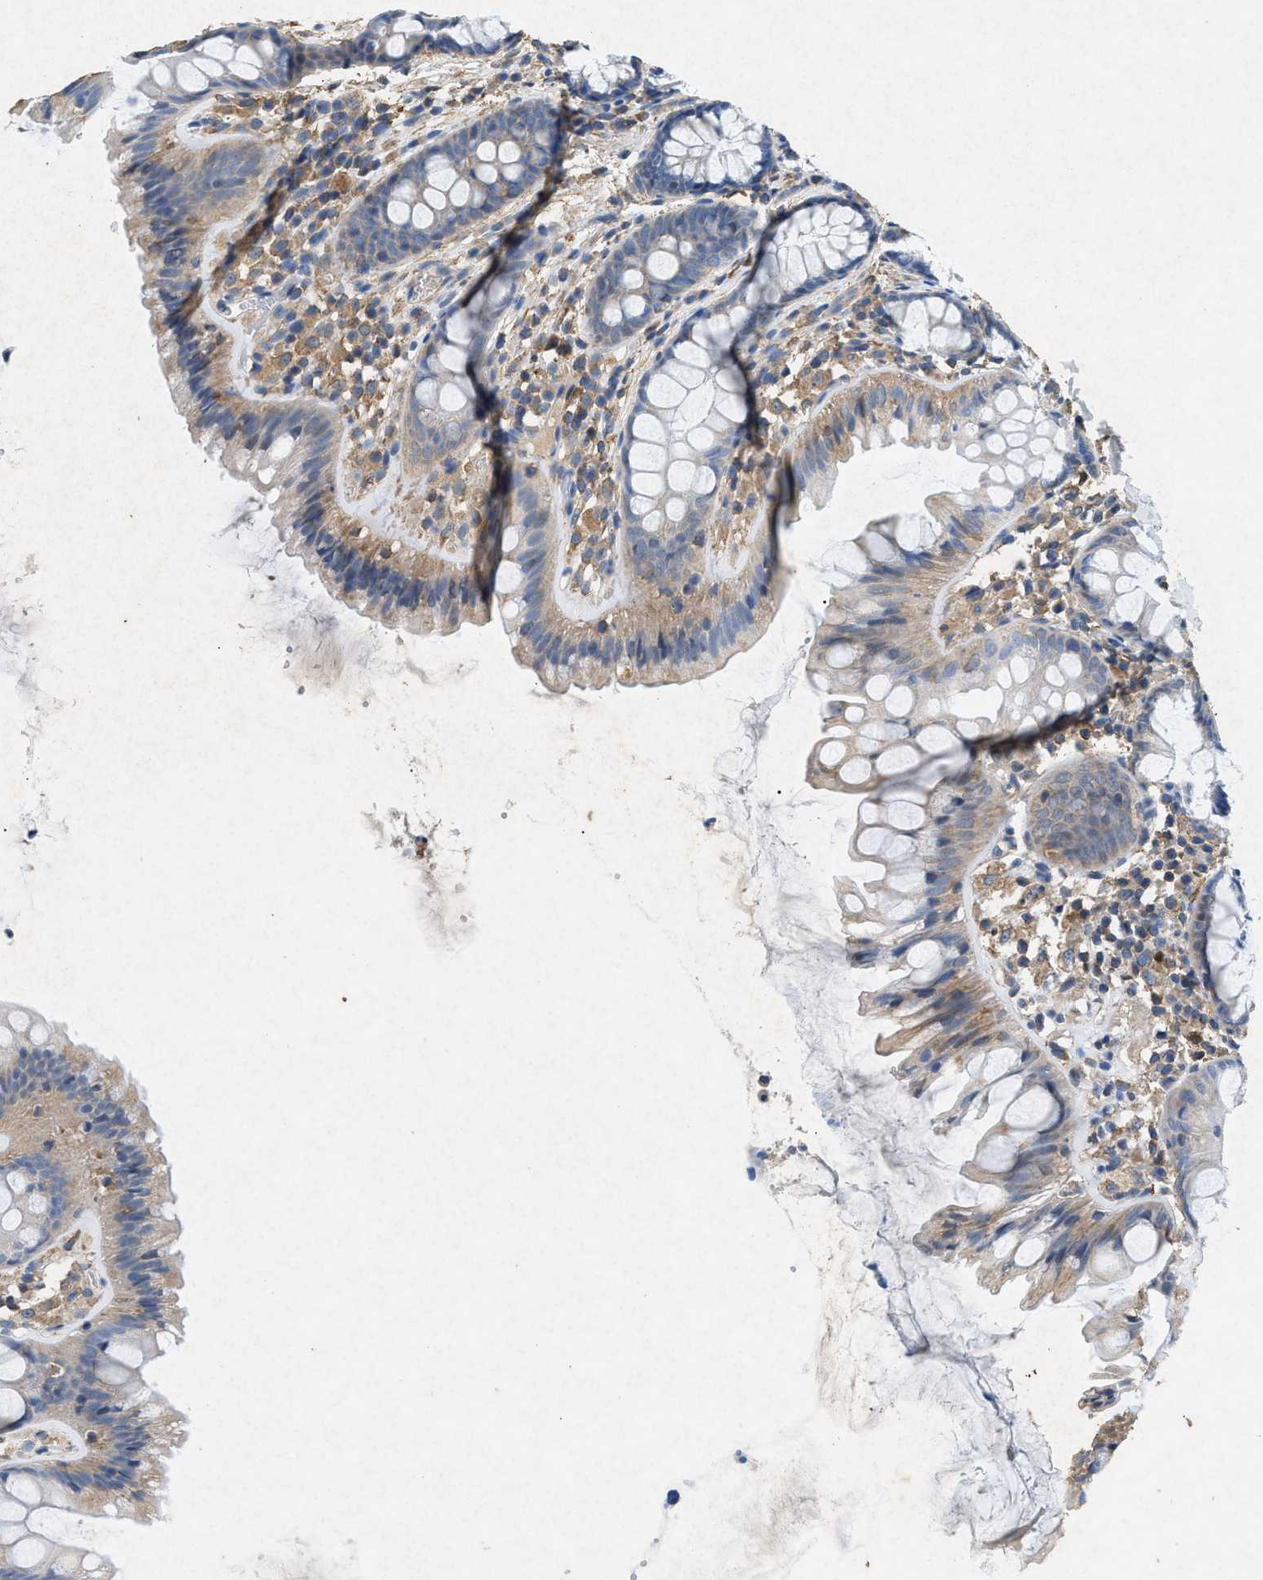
{"staining": {"intensity": "moderate", "quantity": "25%-75%", "location": "cytoplasmic/membranous"}, "tissue": "colon", "cell_type": "Endothelial cells", "image_type": "normal", "snomed": [{"axis": "morphology", "description": "Normal tissue, NOS"}, {"axis": "topography", "description": "Colon"}], "caption": "Protein expression analysis of normal colon displays moderate cytoplasmic/membranous staining in about 25%-75% of endothelial cells.", "gene": "CDK15", "patient": {"sex": "female", "age": 56}}